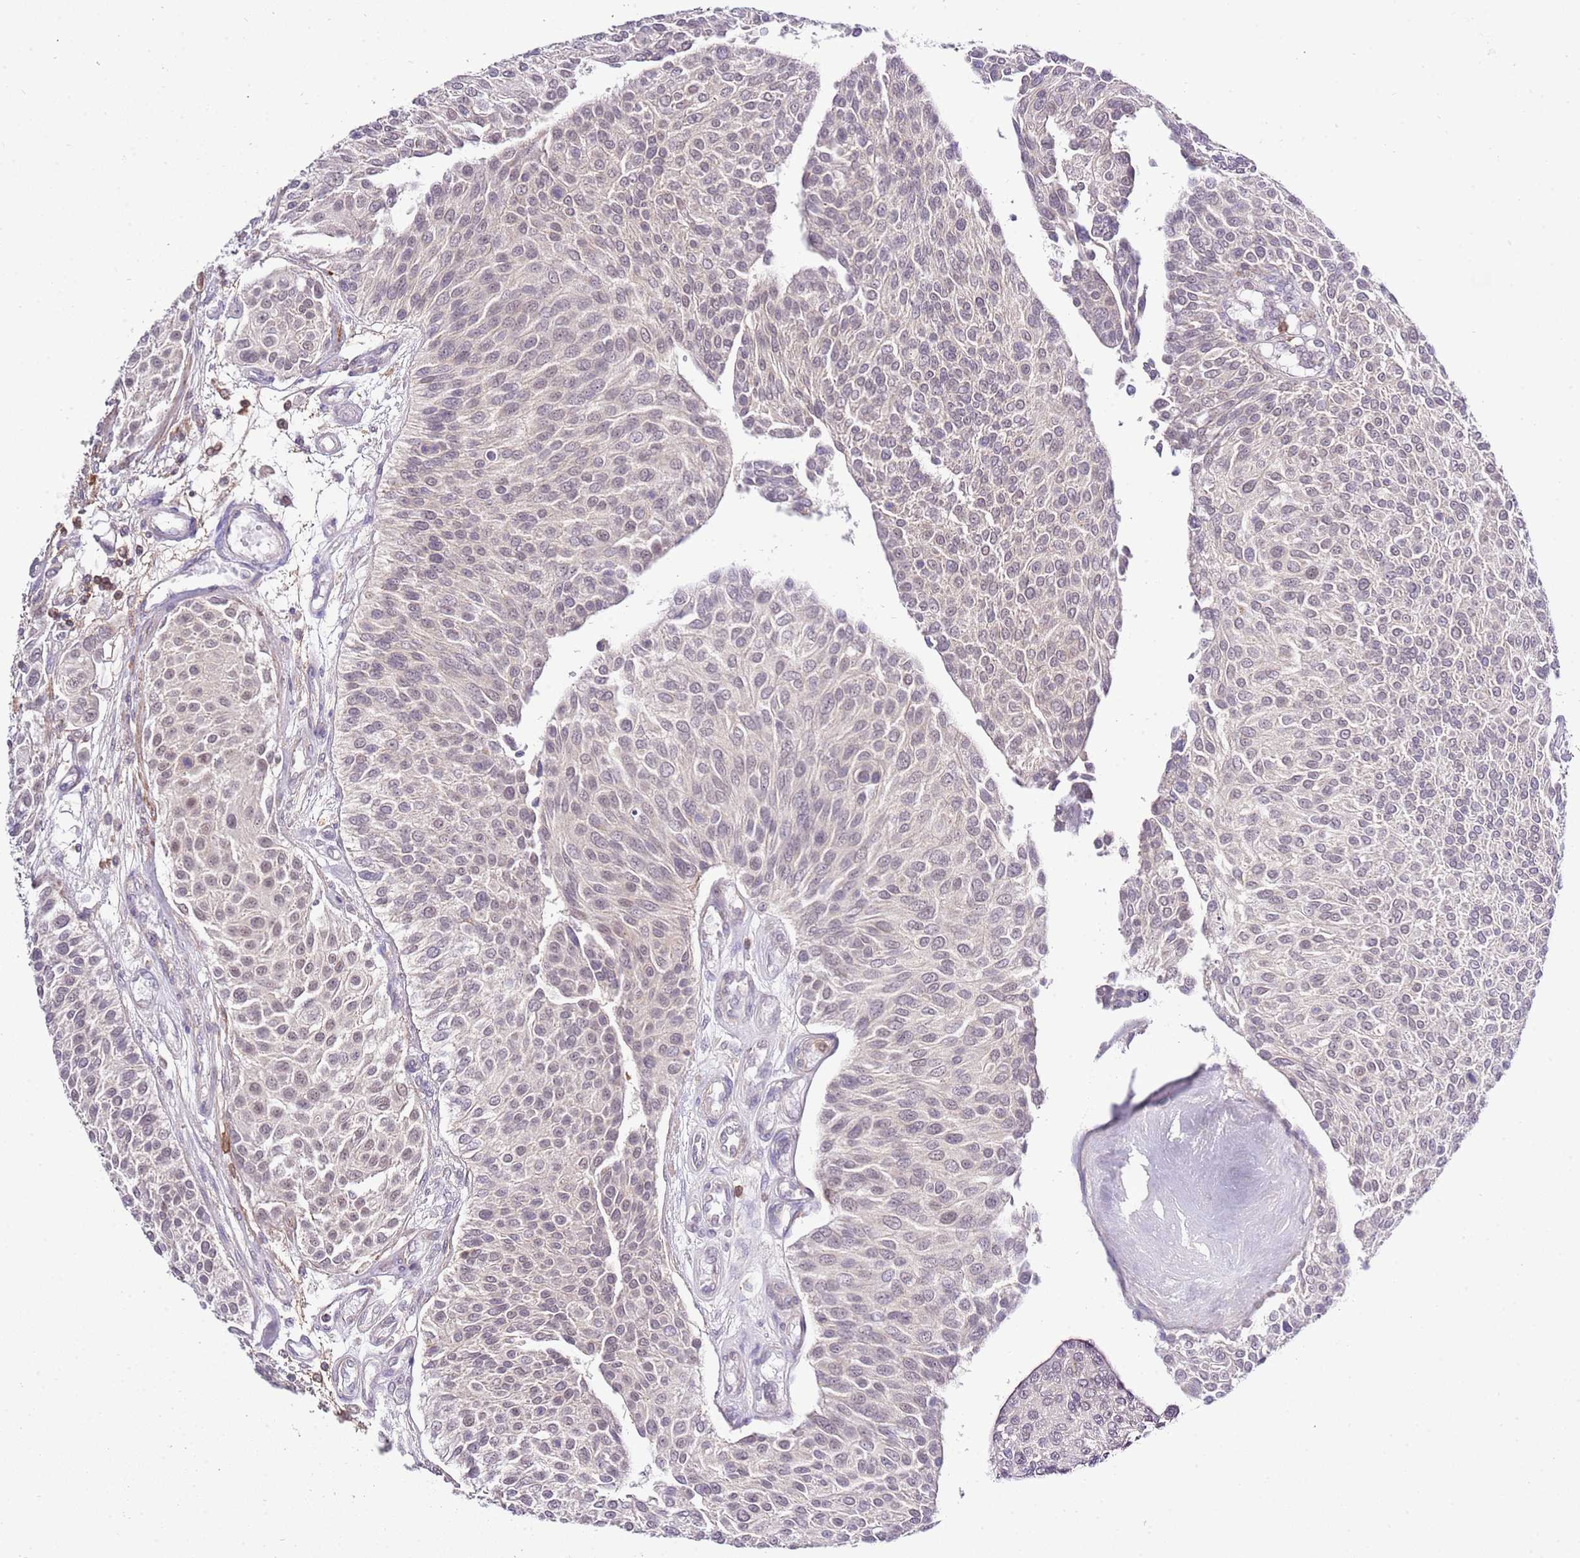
{"staining": {"intensity": "negative", "quantity": "none", "location": "none"}, "tissue": "urothelial cancer", "cell_type": "Tumor cells", "image_type": "cancer", "snomed": [{"axis": "morphology", "description": "Urothelial carcinoma, NOS"}, {"axis": "topography", "description": "Urinary bladder"}], "caption": "Image shows no protein staining in tumor cells of transitional cell carcinoma tissue.", "gene": "EFHD1", "patient": {"sex": "male", "age": 55}}